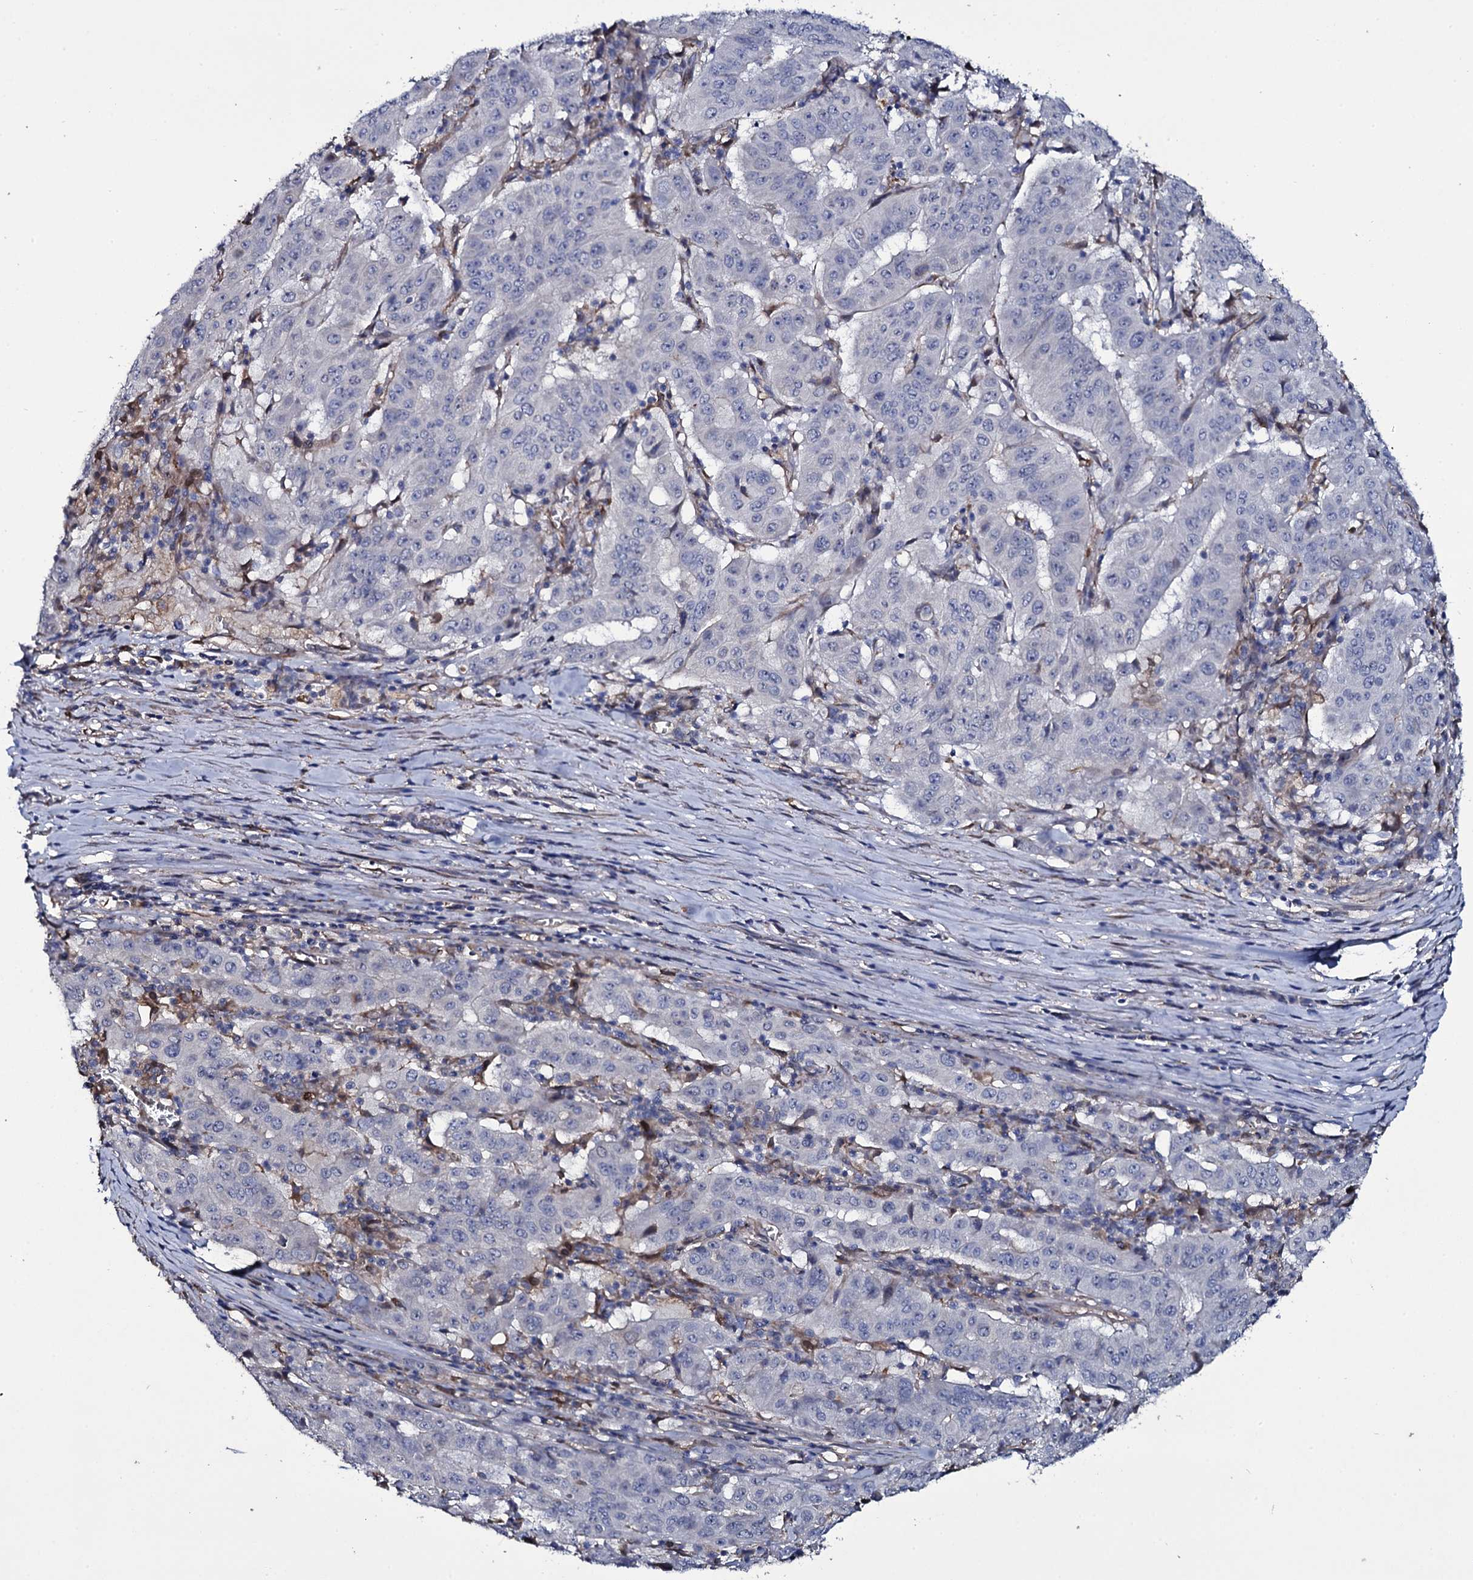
{"staining": {"intensity": "negative", "quantity": "none", "location": "none"}, "tissue": "pancreatic cancer", "cell_type": "Tumor cells", "image_type": "cancer", "snomed": [{"axis": "morphology", "description": "Adenocarcinoma, NOS"}, {"axis": "topography", "description": "Pancreas"}], "caption": "The image displays no significant expression in tumor cells of pancreatic cancer (adenocarcinoma). (DAB immunohistochemistry, high magnification).", "gene": "TTC23", "patient": {"sex": "male", "age": 63}}